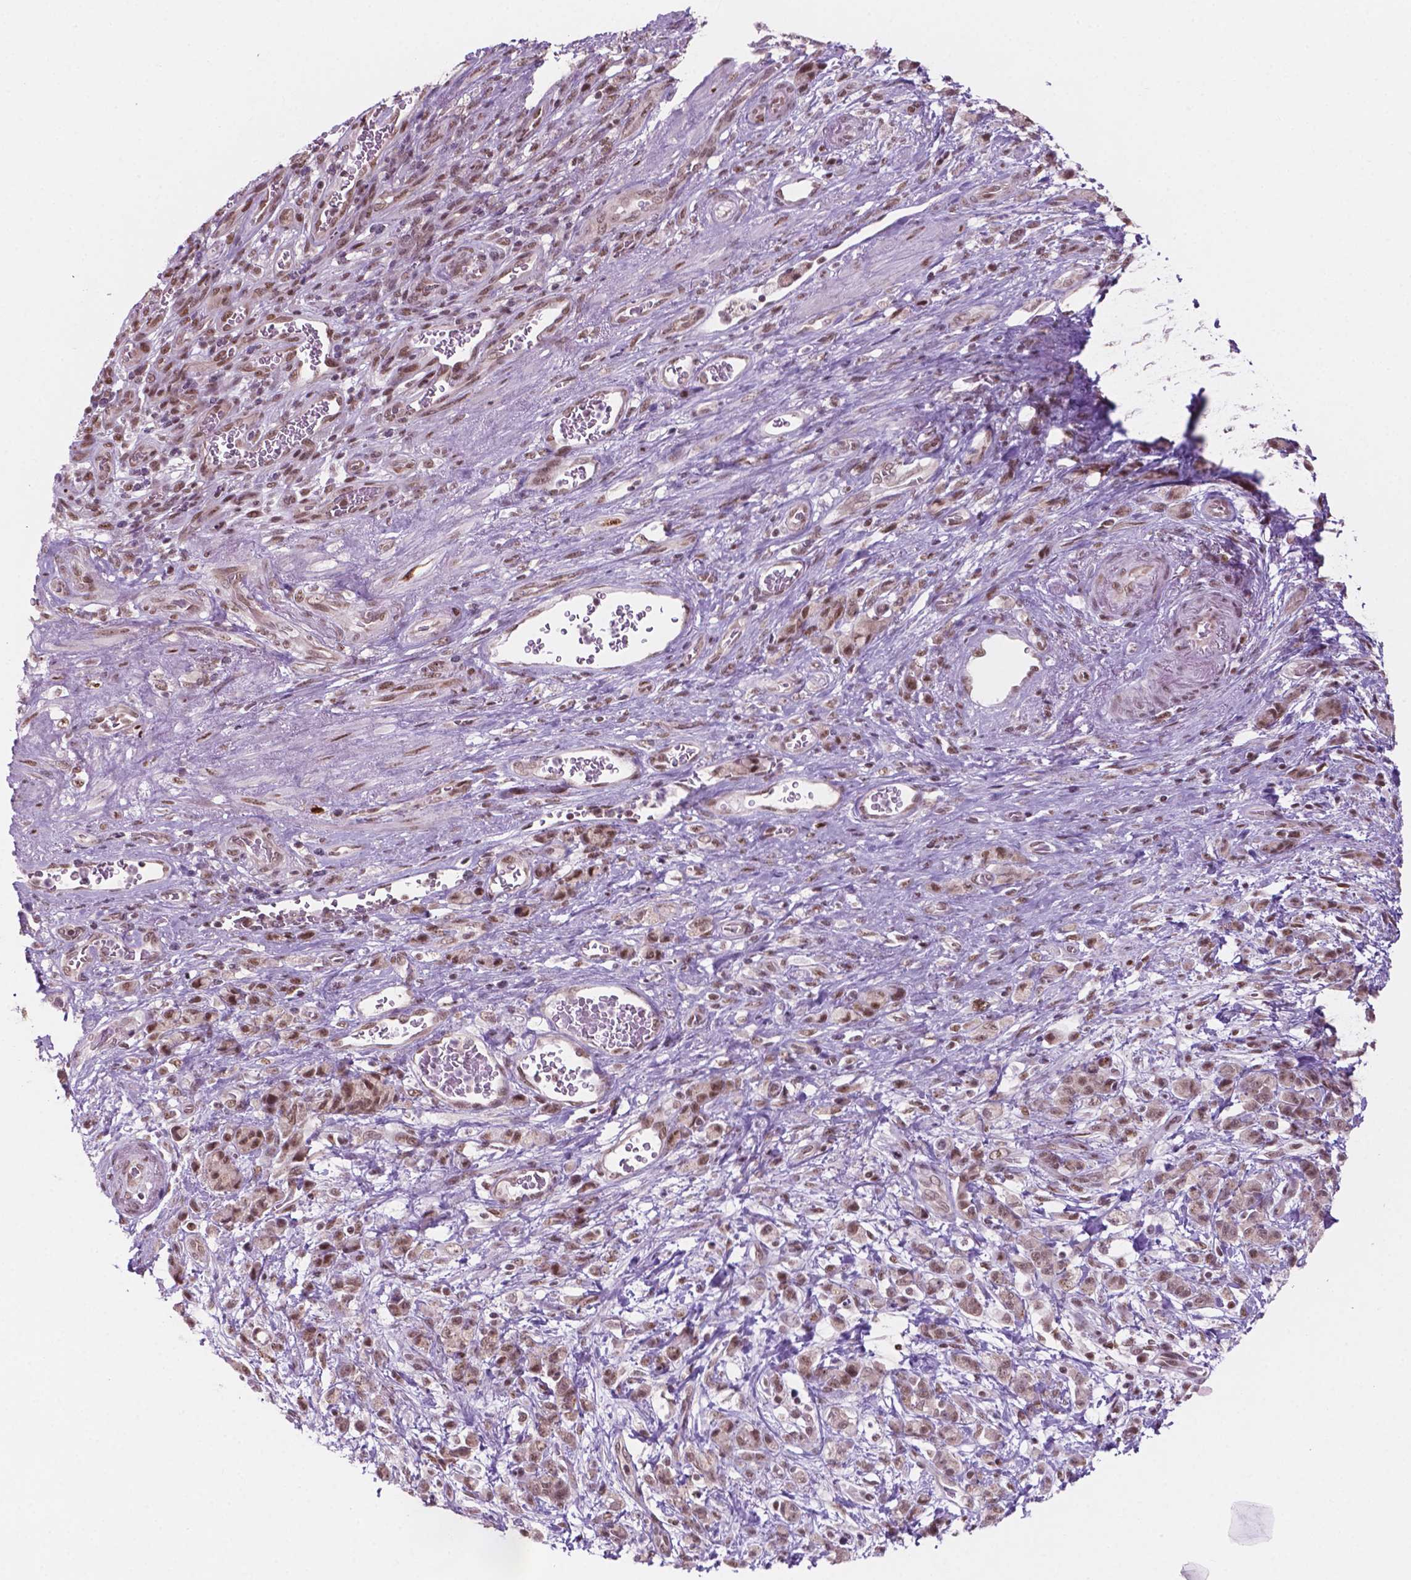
{"staining": {"intensity": "weak", "quantity": ">75%", "location": "nuclear"}, "tissue": "stomach cancer", "cell_type": "Tumor cells", "image_type": "cancer", "snomed": [{"axis": "morphology", "description": "Adenocarcinoma, NOS"}, {"axis": "topography", "description": "Stomach"}], "caption": "Stomach adenocarcinoma stained for a protein (brown) displays weak nuclear positive expression in approximately >75% of tumor cells.", "gene": "PHAX", "patient": {"sex": "male", "age": 77}}